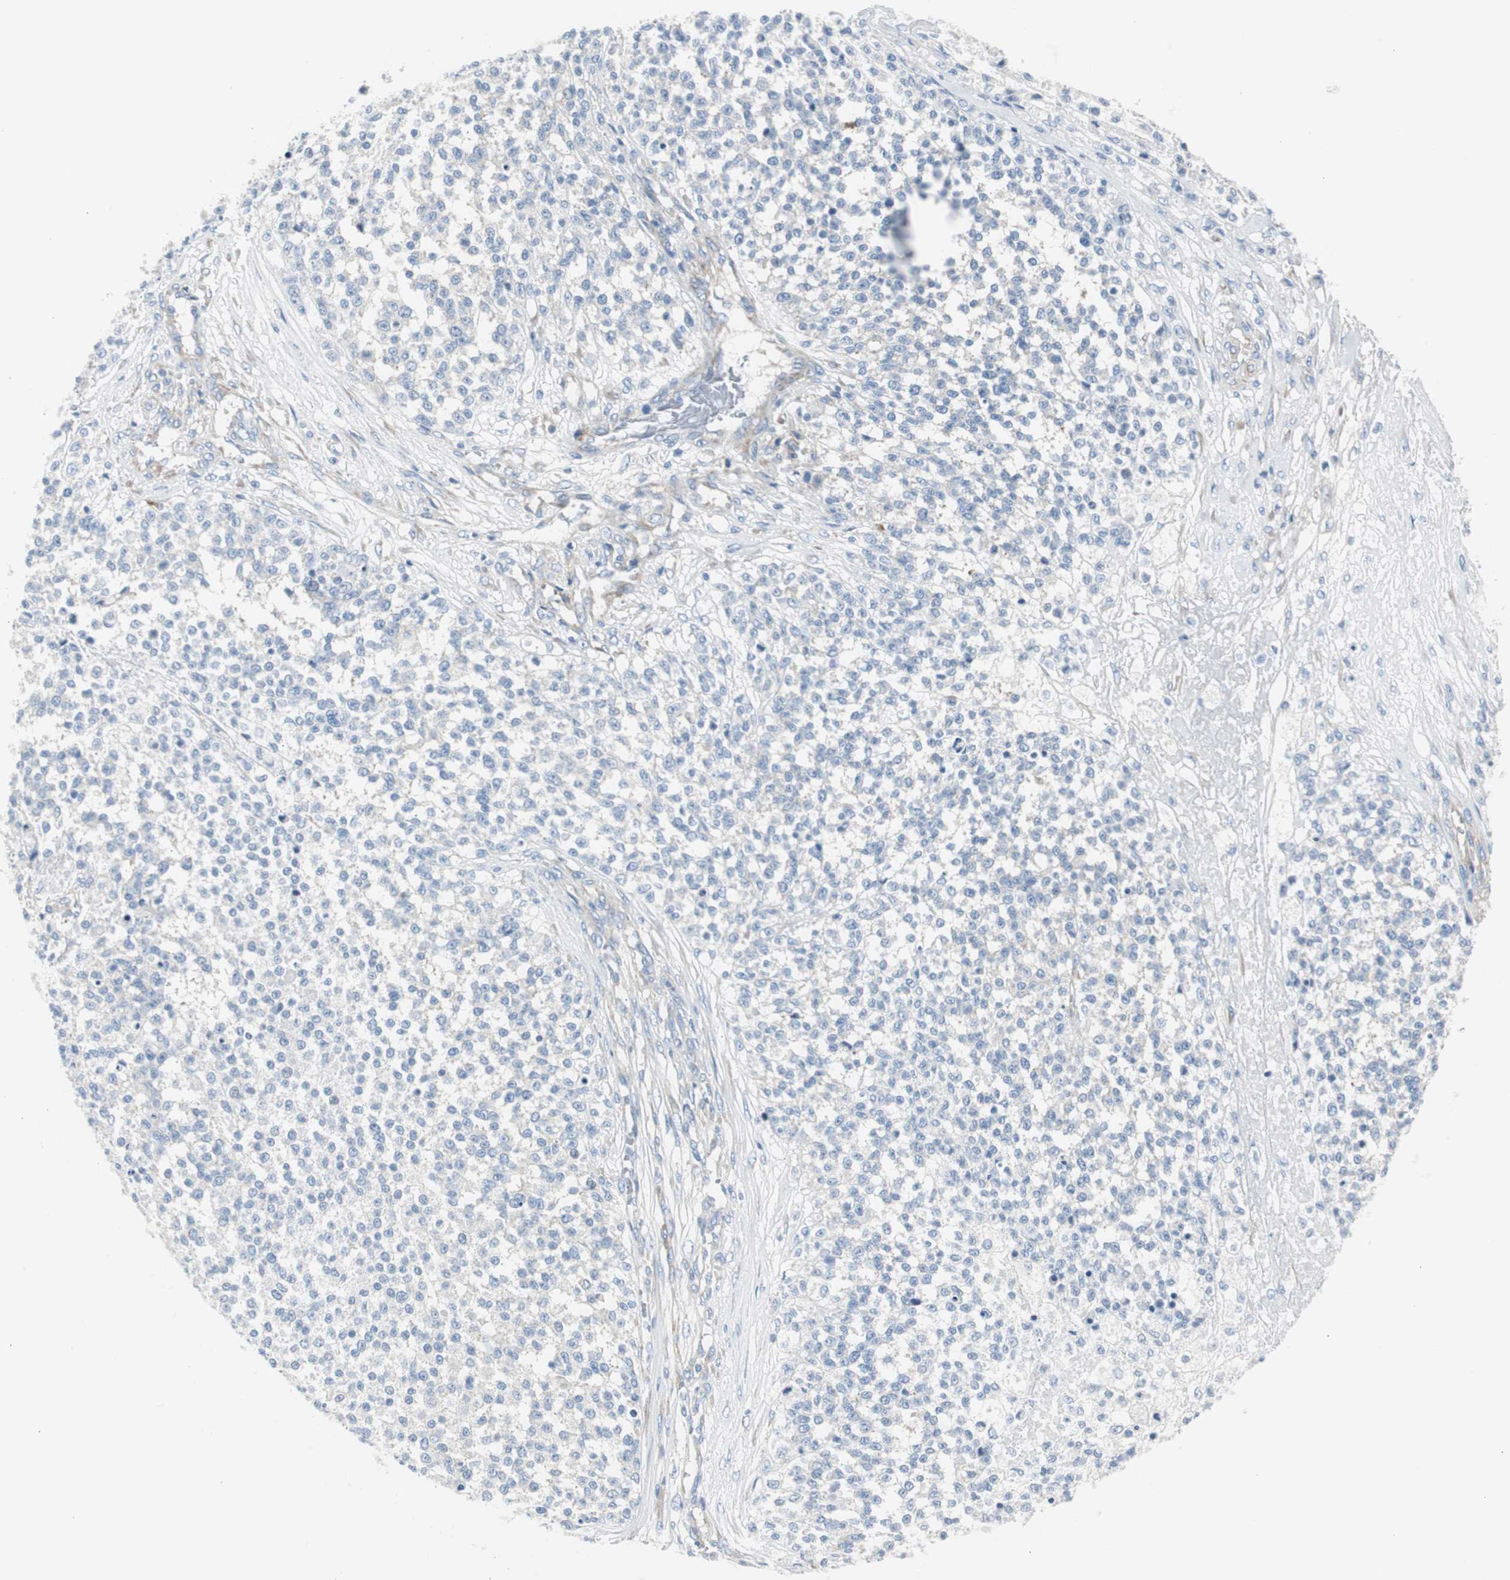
{"staining": {"intensity": "negative", "quantity": "none", "location": "none"}, "tissue": "testis cancer", "cell_type": "Tumor cells", "image_type": "cancer", "snomed": [{"axis": "morphology", "description": "Seminoma, NOS"}, {"axis": "topography", "description": "Testis"}], "caption": "Immunohistochemistry micrograph of testis seminoma stained for a protein (brown), which shows no positivity in tumor cells.", "gene": "RPS12", "patient": {"sex": "male", "age": 59}}